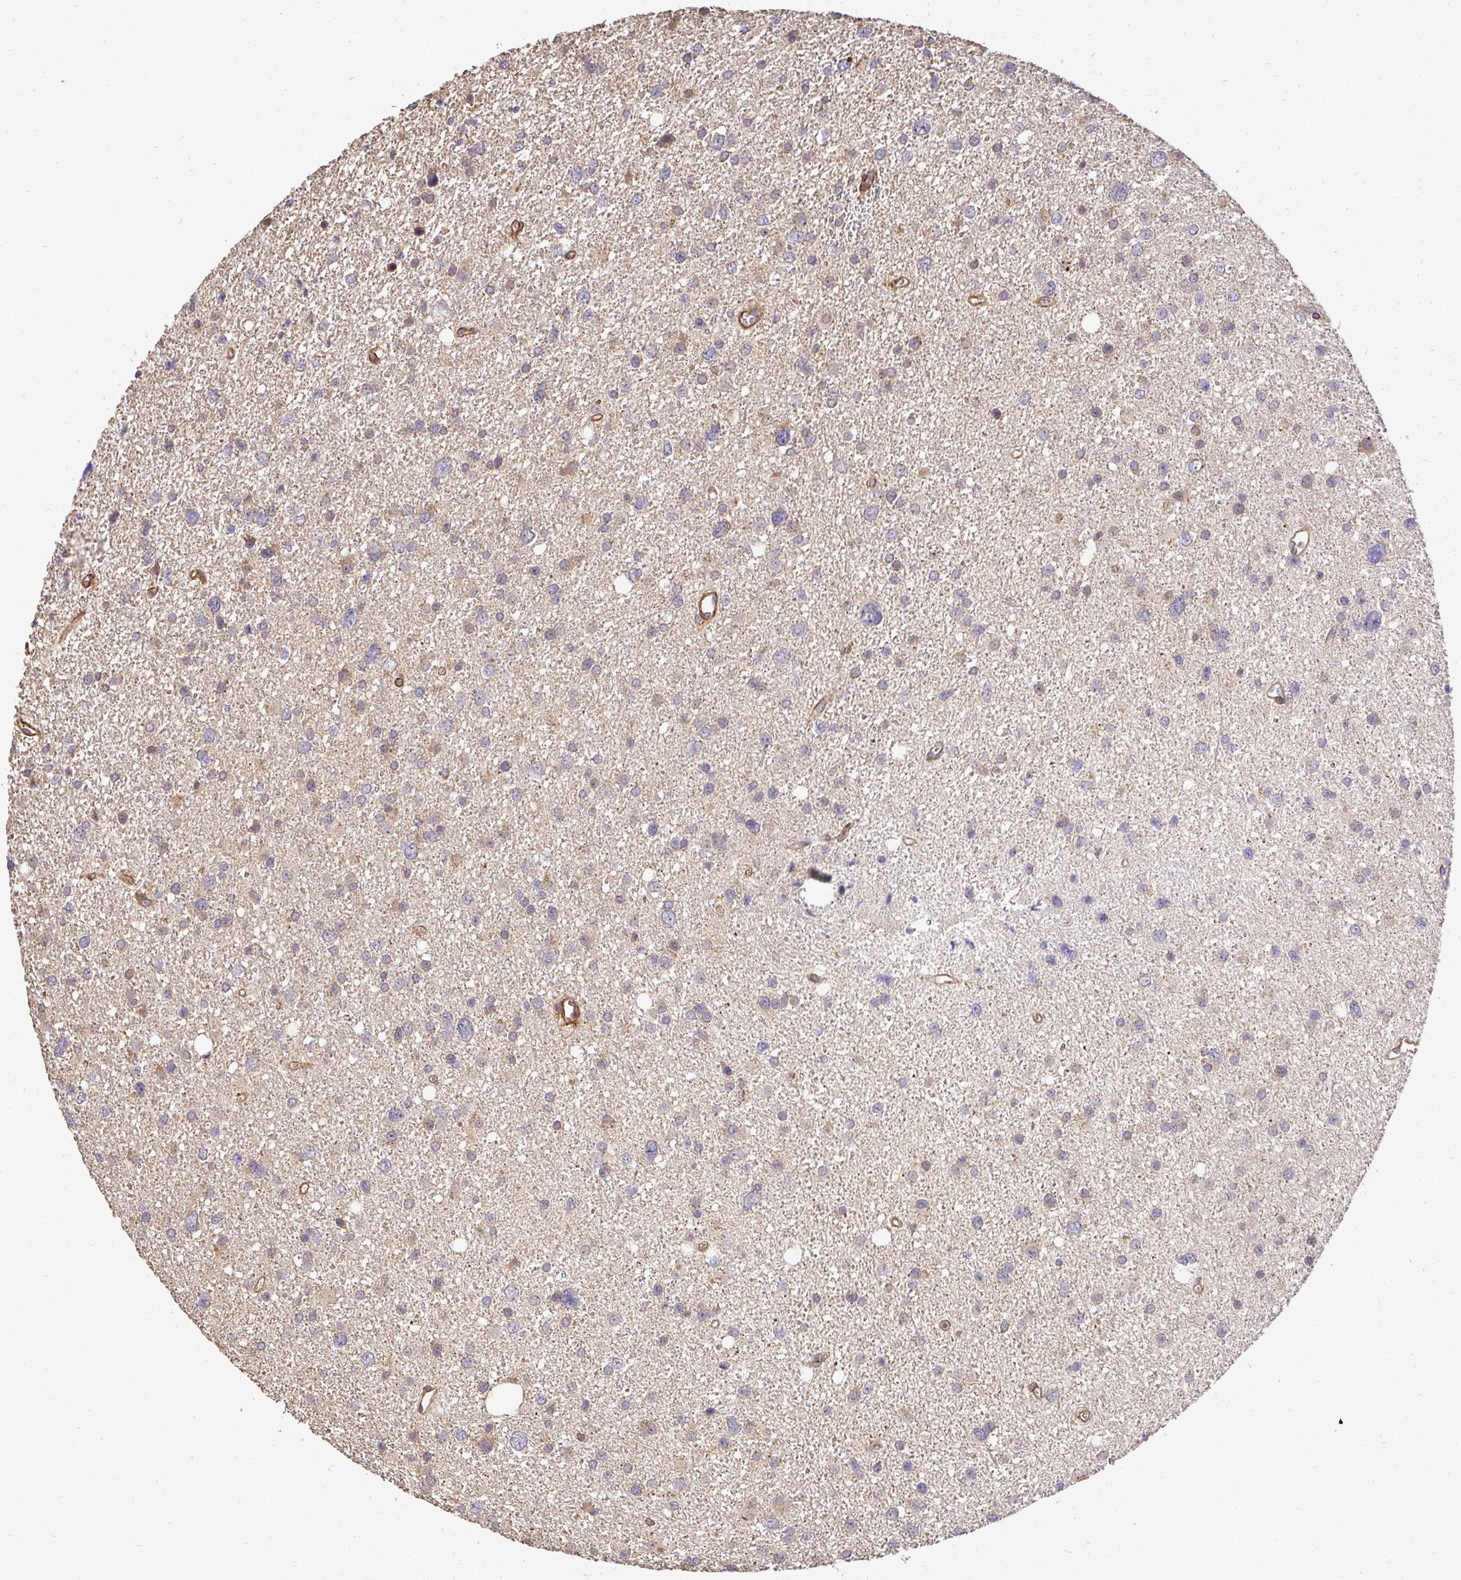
{"staining": {"intensity": "negative", "quantity": "none", "location": "none"}, "tissue": "glioma", "cell_type": "Tumor cells", "image_type": "cancer", "snomed": [{"axis": "morphology", "description": "Glioma, malignant, Low grade"}, {"axis": "topography", "description": "Brain"}], "caption": "Protein analysis of glioma shows no significant expression in tumor cells.", "gene": "PSMA4", "patient": {"sex": "female", "age": 55}}